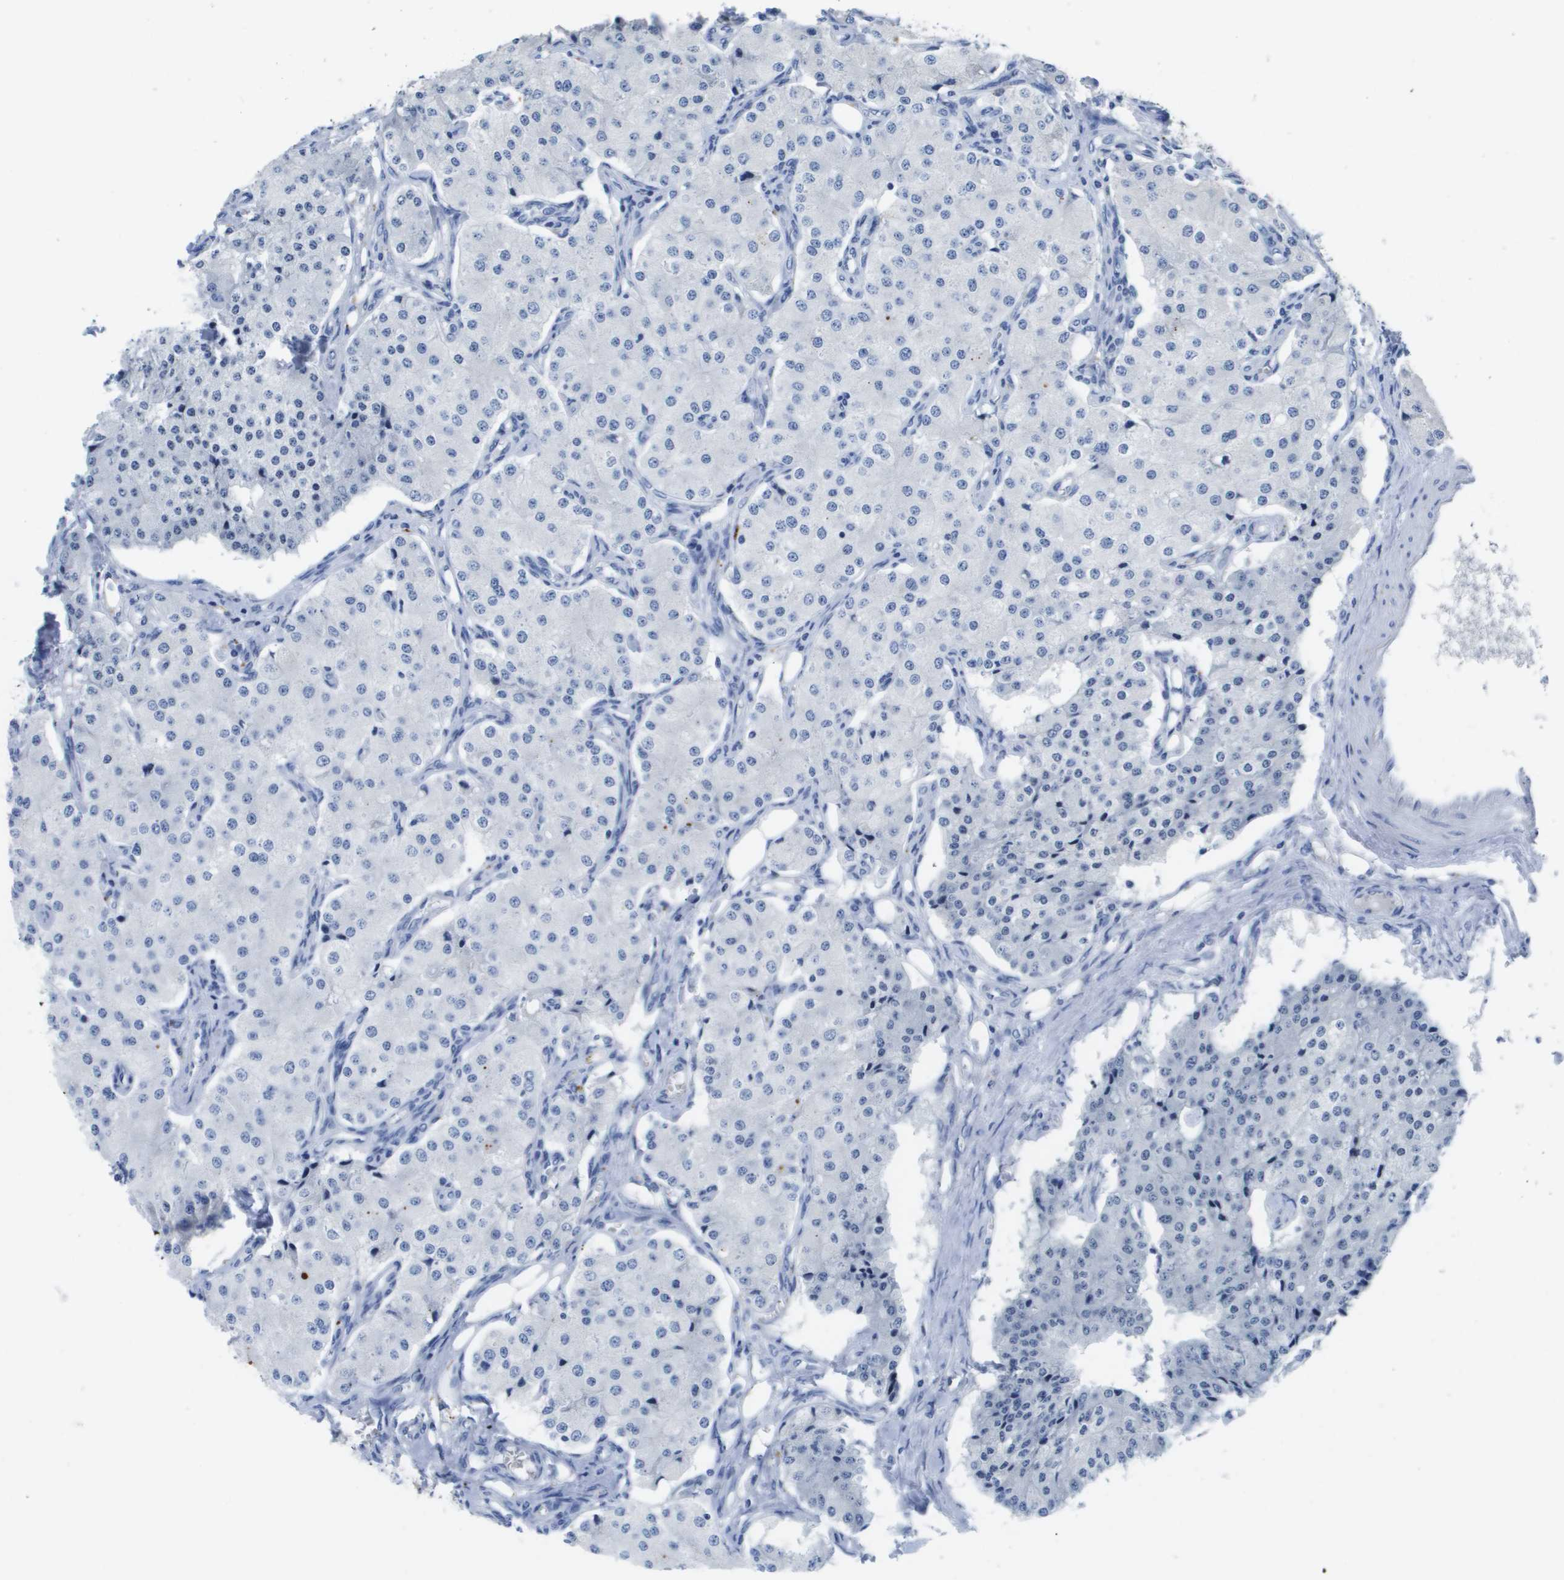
{"staining": {"intensity": "negative", "quantity": "none", "location": "none"}, "tissue": "carcinoid", "cell_type": "Tumor cells", "image_type": "cancer", "snomed": [{"axis": "morphology", "description": "Carcinoid, malignant, NOS"}, {"axis": "topography", "description": "Colon"}], "caption": "Immunohistochemistry (IHC) of carcinoid (malignant) shows no expression in tumor cells. (Immunohistochemistry, brightfield microscopy, high magnification).", "gene": "MS4A1", "patient": {"sex": "female", "age": 52}}